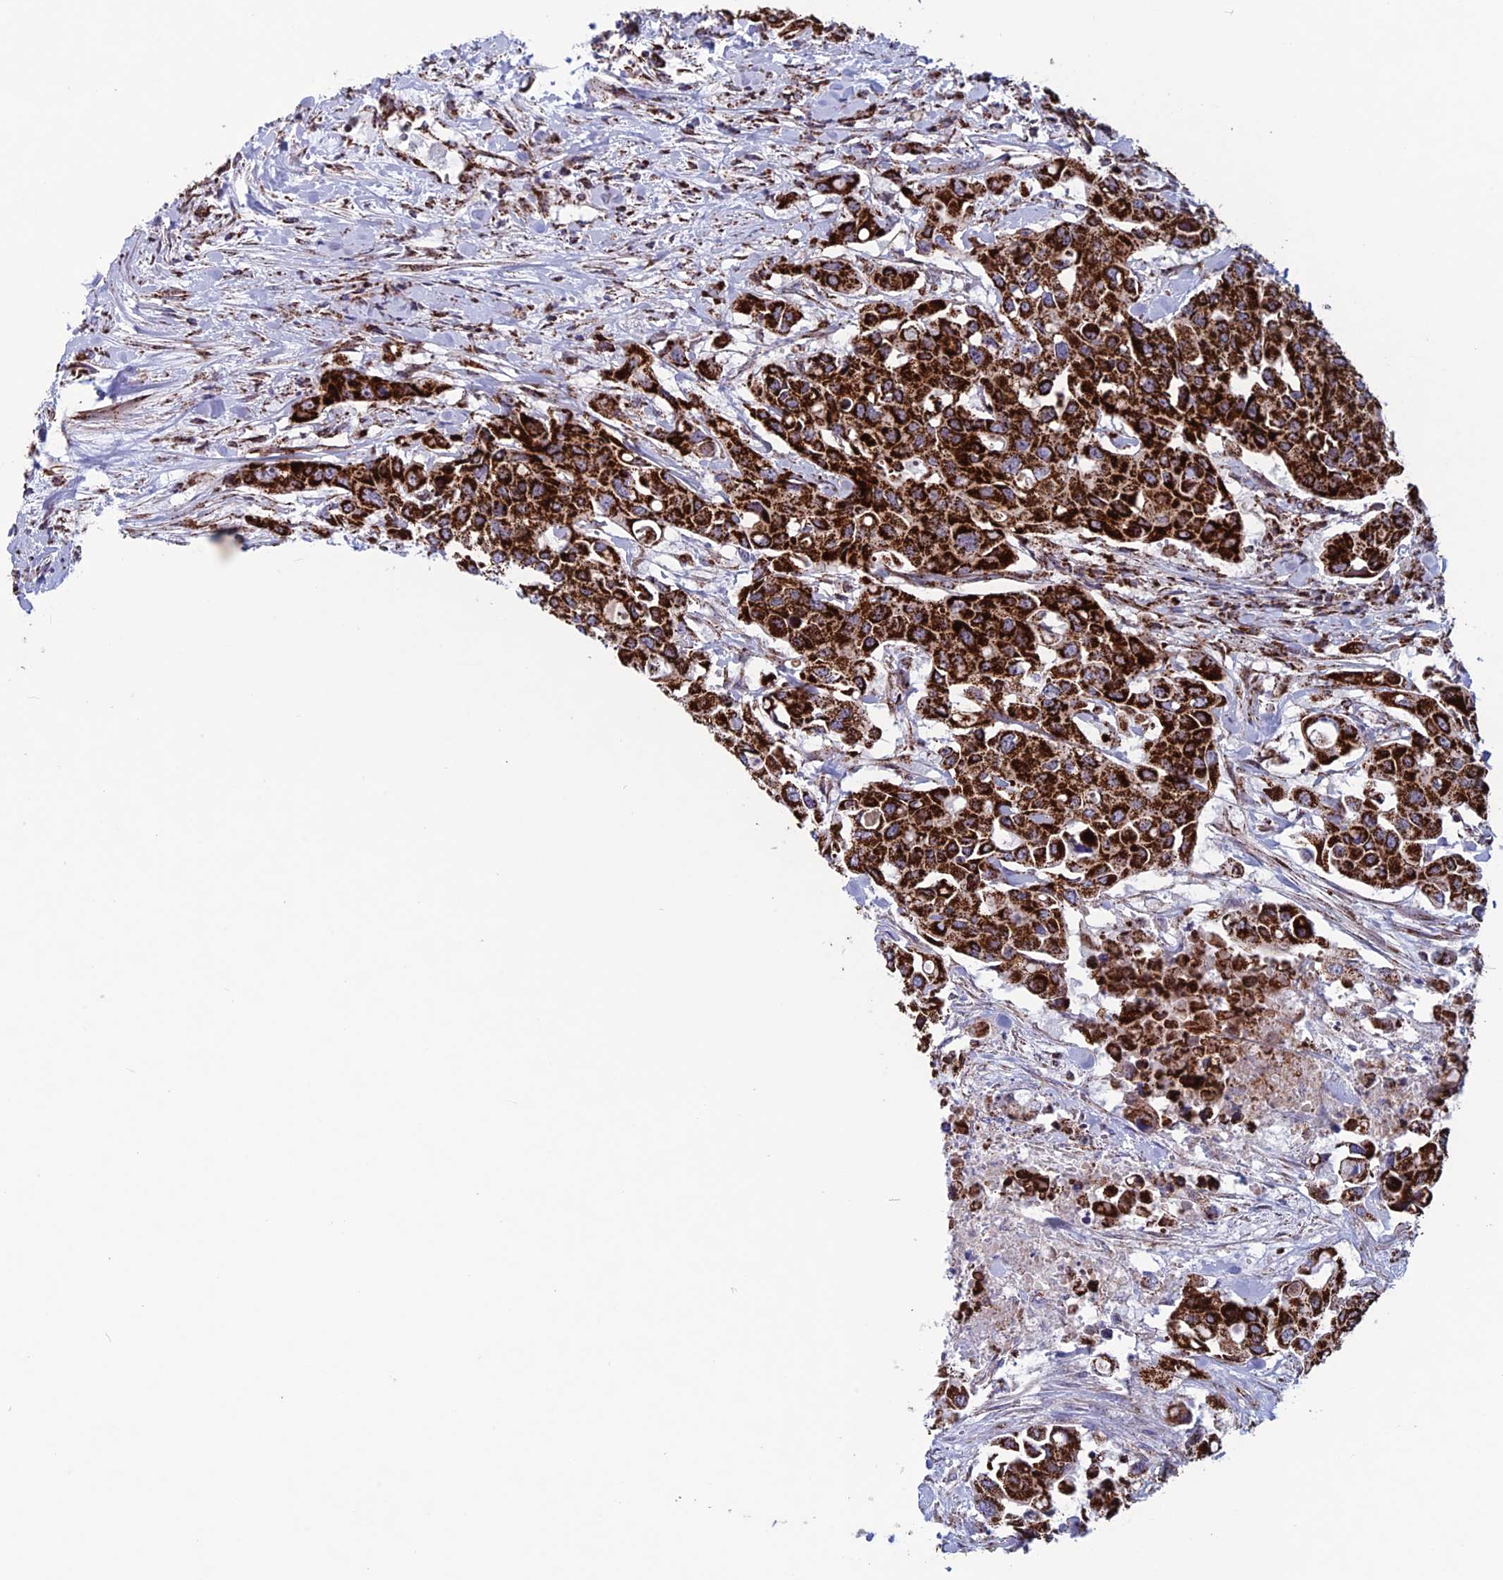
{"staining": {"intensity": "strong", "quantity": ">75%", "location": "cytoplasmic/membranous"}, "tissue": "colorectal cancer", "cell_type": "Tumor cells", "image_type": "cancer", "snomed": [{"axis": "morphology", "description": "Adenocarcinoma, NOS"}, {"axis": "topography", "description": "Colon"}], "caption": "A high amount of strong cytoplasmic/membranous positivity is appreciated in approximately >75% of tumor cells in adenocarcinoma (colorectal) tissue. Nuclei are stained in blue.", "gene": "MRPS18B", "patient": {"sex": "male", "age": 77}}